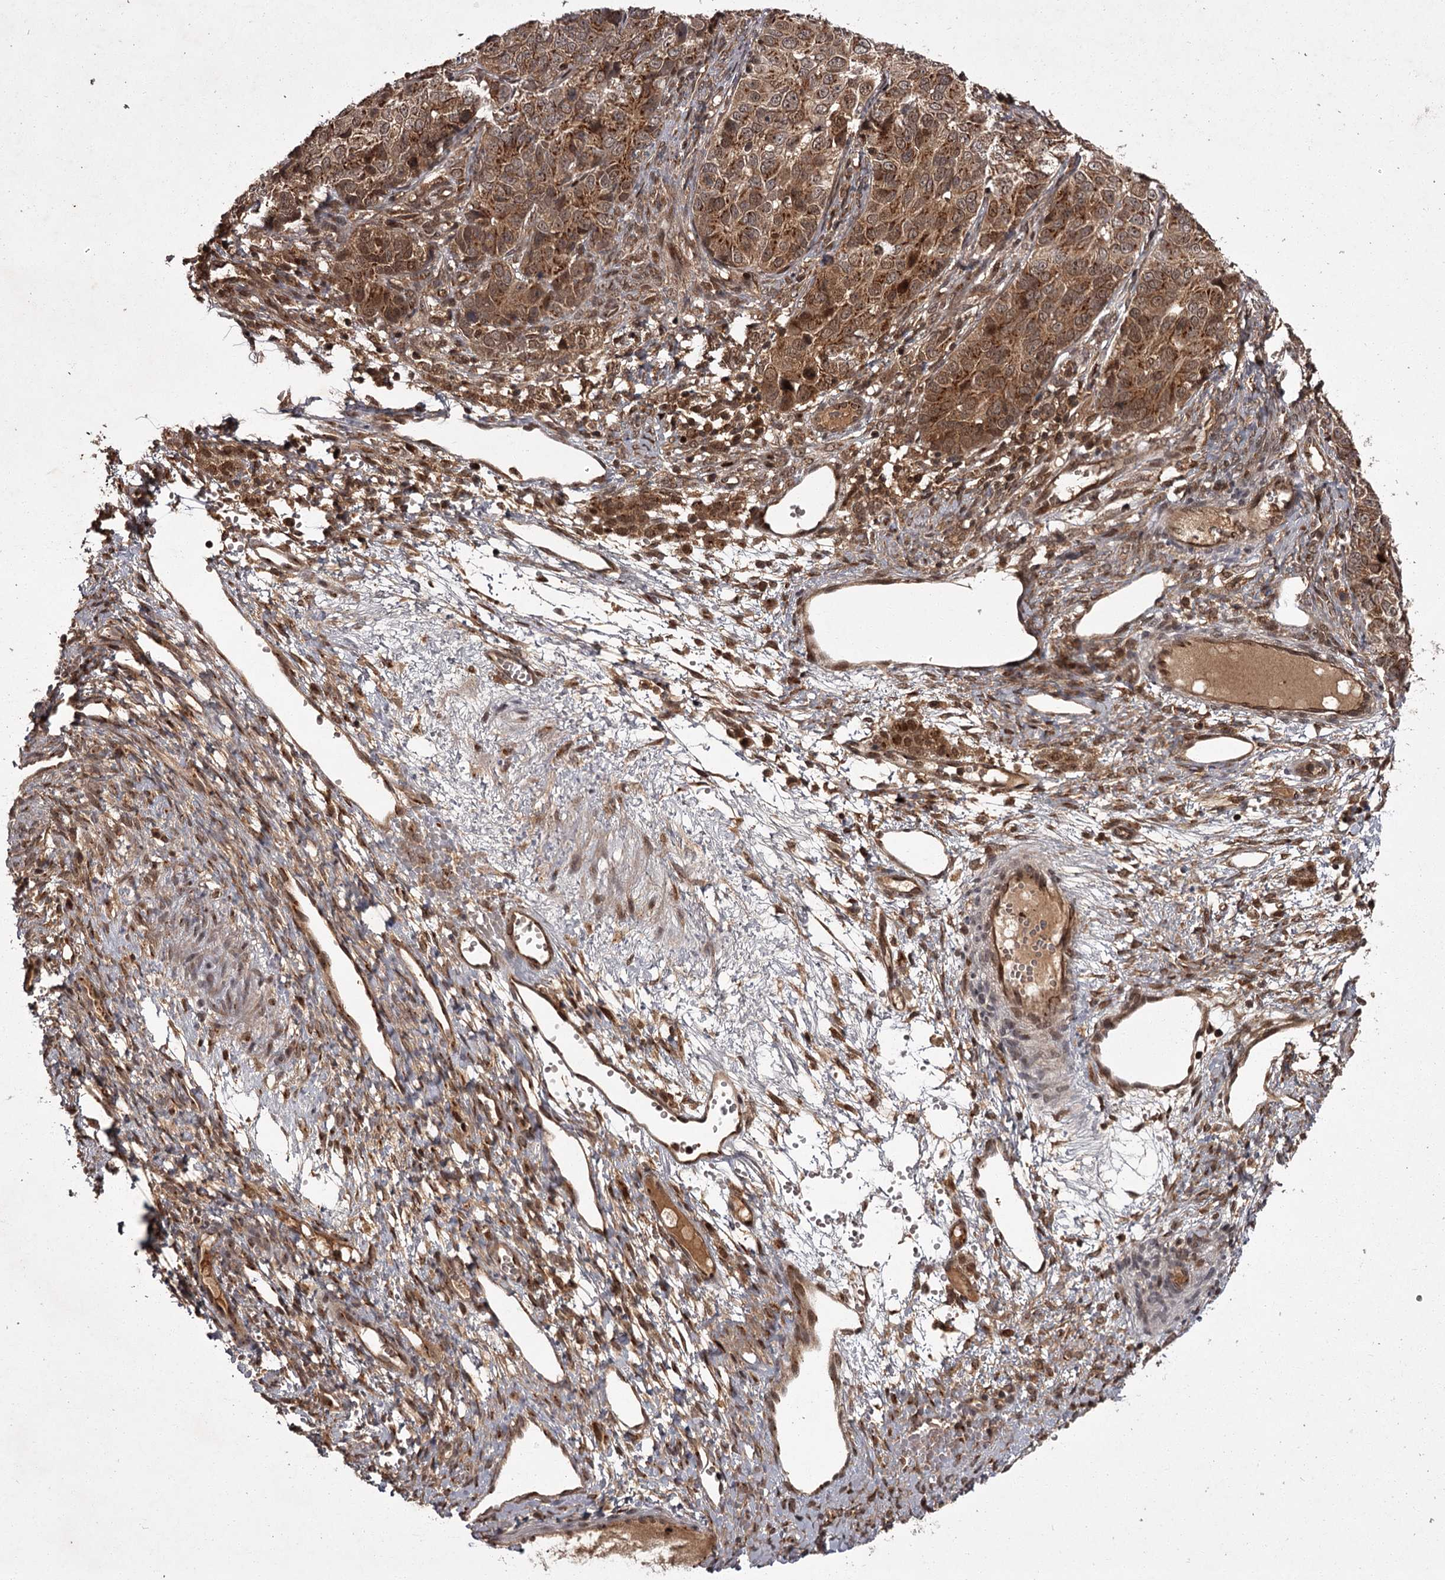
{"staining": {"intensity": "moderate", "quantity": "25%-75%", "location": "cytoplasmic/membranous,nuclear"}, "tissue": "ovarian cancer", "cell_type": "Tumor cells", "image_type": "cancer", "snomed": [{"axis": "morphology", "description": "Carcinoma, endometroid"}, {"axis": "topography", "description": "Ovary"}], "caption": "The micrograph displays a brown stain indicating the presence of a protein in the cytoplasmic/membranous and nuclear of tumor cells in ovarian cancer (endometroid carcinoma).", "gene": "TBC1D23", "patient": {"sex": "female", "age": 51}}